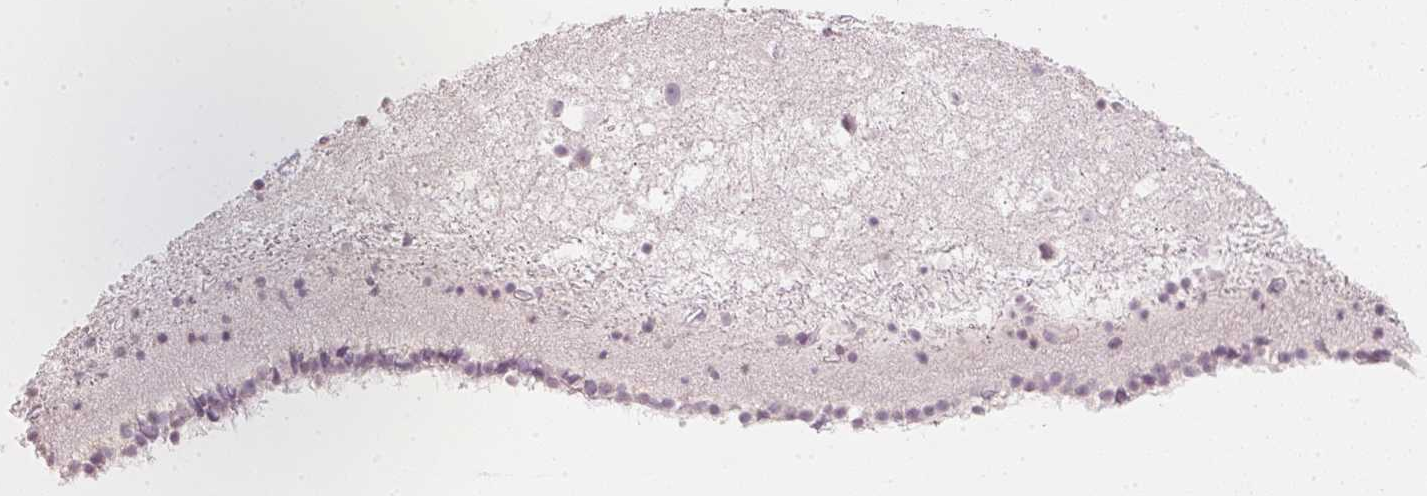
{"staining": {"intensity": "negative", "quantity": "none", "location": "none"}, "tissue": "caudate", "cell_type": "Glial cells", "image_type": "normal", "snomed": [{"axis": "morphology", "description": "Normal tissue, NOS"}, {"axis": "topography", "description": "Lateral ventricle wall"}], "caption": "This is an immunohistochemistry histopathology image of unremarkable caudate. There is no expression in glial cells.", "gene": "SFRP4", "patient": {"sex": "female", "age": 71}}